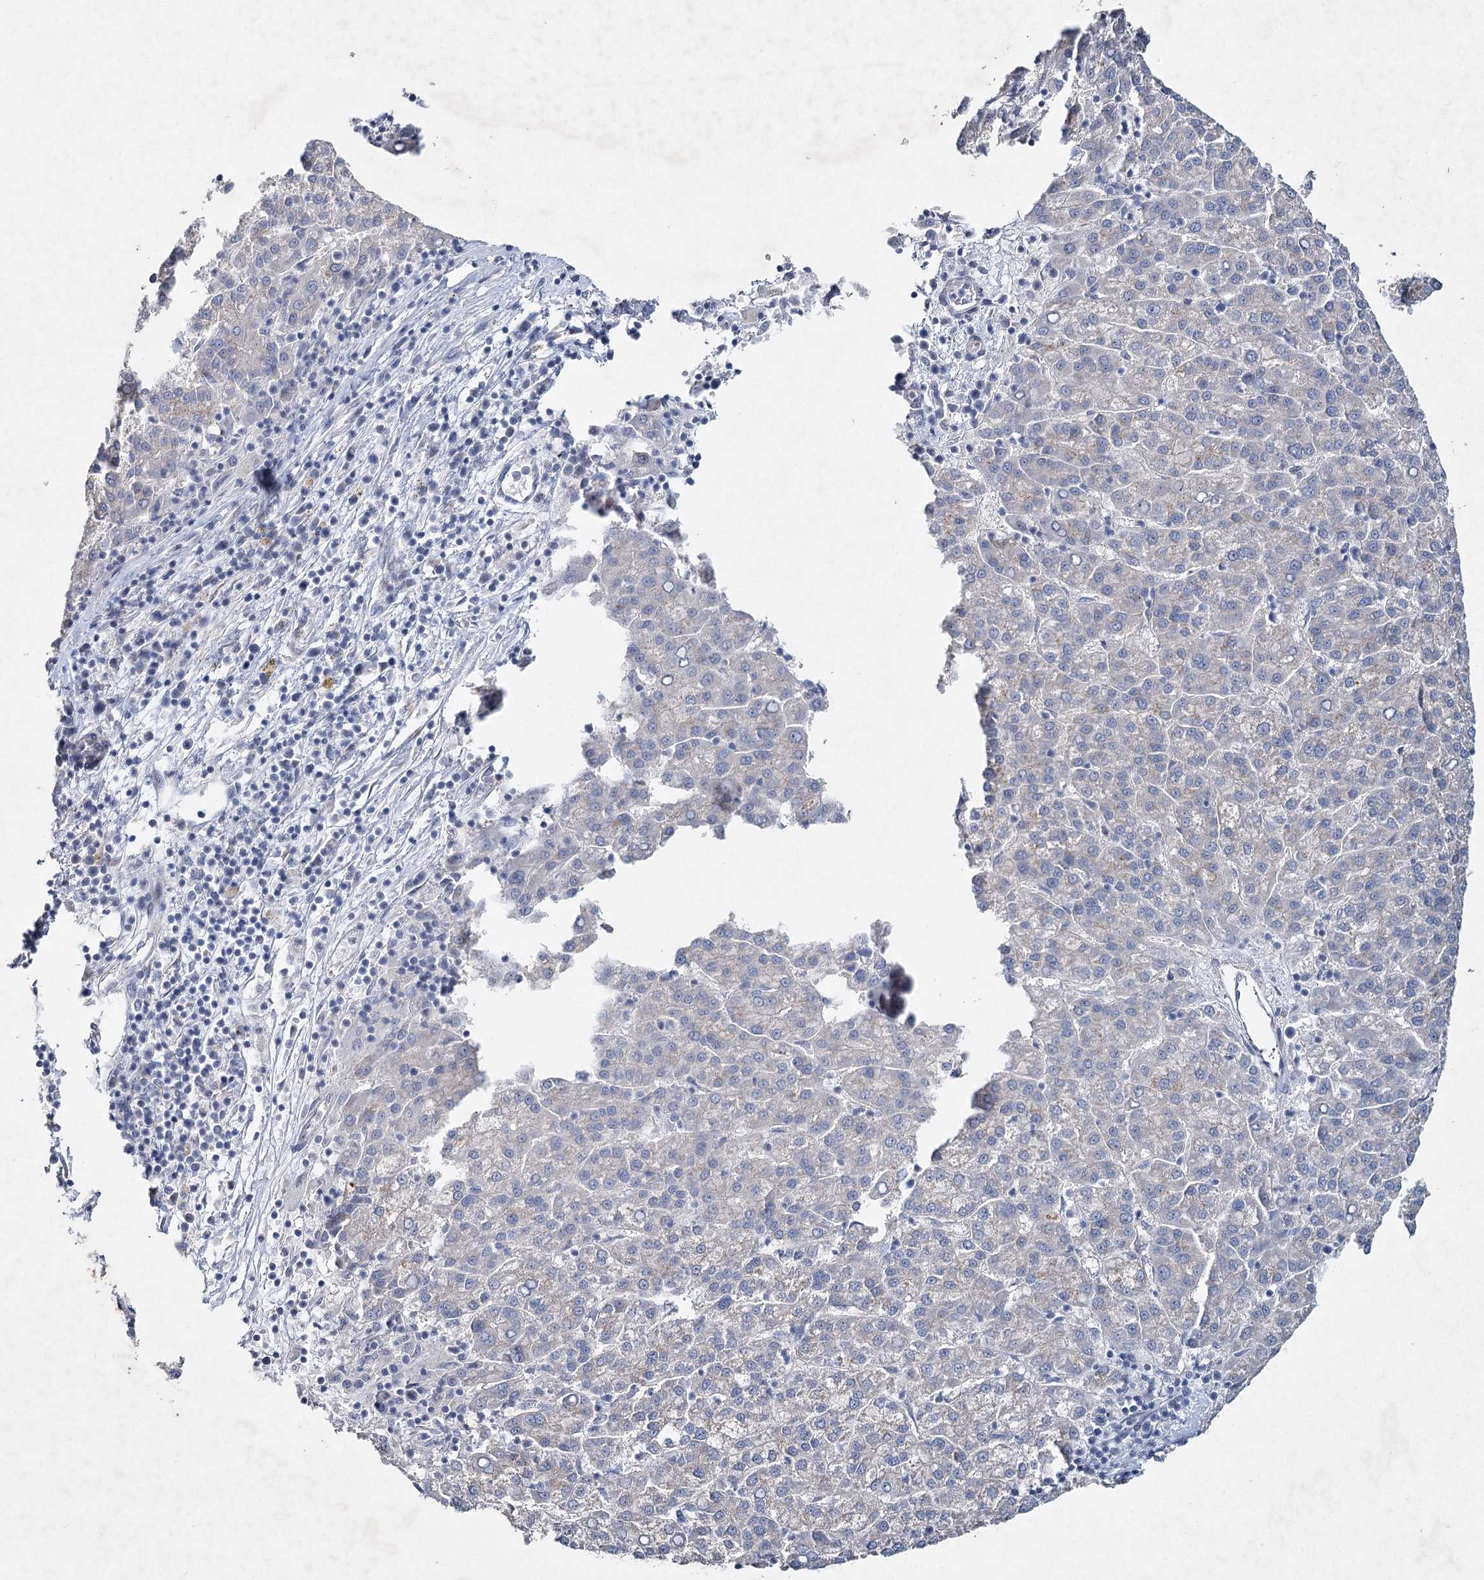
{"staining": {"intensity": "negative", "quantity": "none", "location": "none"}, "tissue": "liver cancer", "cell_type": "Tumor cells", "image_type": "cancer", "snomed": [{"axis": "morphology", "description": "Carcinoma, Hepatocellular, NOS"}, {"axis": "topography", "description": "Liver"}], "caption": "DAB immunohistochemical staining of liver hepatocellular carcinoma shows no significant staining in tumor cells.", "gene": "RFX6", "patient": {"sex": "female", "age": 58}}